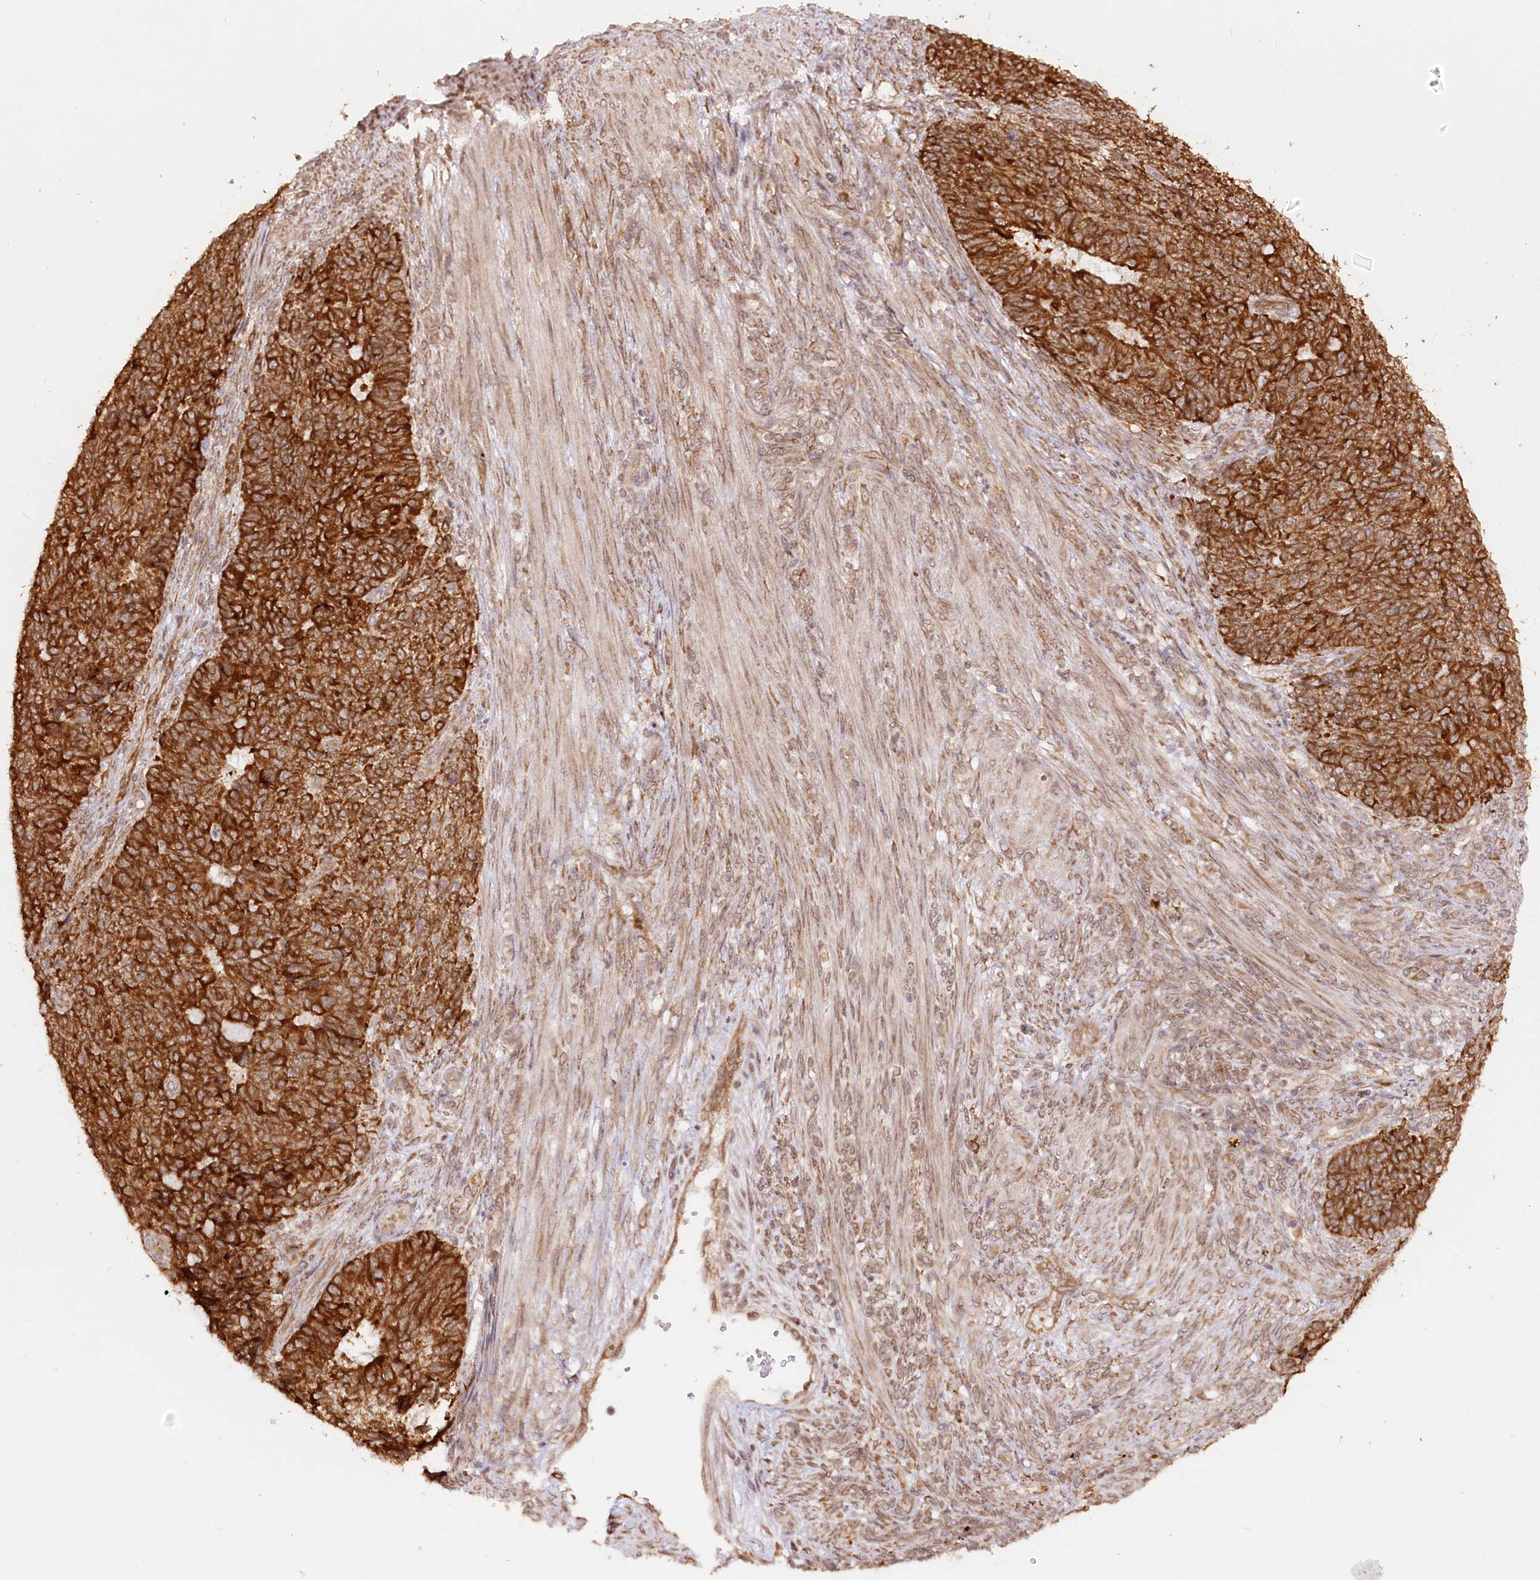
{"staining": {"intensity": "strong", "quantity": ">75%", "location": "cytoplasmic/membranous"}, "tissue": "endometrial cancer", "cell_type": "Tumor cells", "image_type": "cancer", "snomed": [{"axis": "morphology", "description": "Adenocarcinoma, NOS"}, {"axis": "topography", "description": "Endometrium"}], "caption": "IHC staining of endometrial cancer, which shows high levels of strong cytoplasmic/membranous positivity in approximately >75% of tumor cells indicating strong cytoplasmic/membranous protein staining. The staining was performed using DAB (3,3'-diaminobenzidine) (brown) for protein detection and nuclei were counterstained in hematoxylin (blue).", "gene": "ENSG00000144785", "patient": {"sex": "female", "age": 32}}